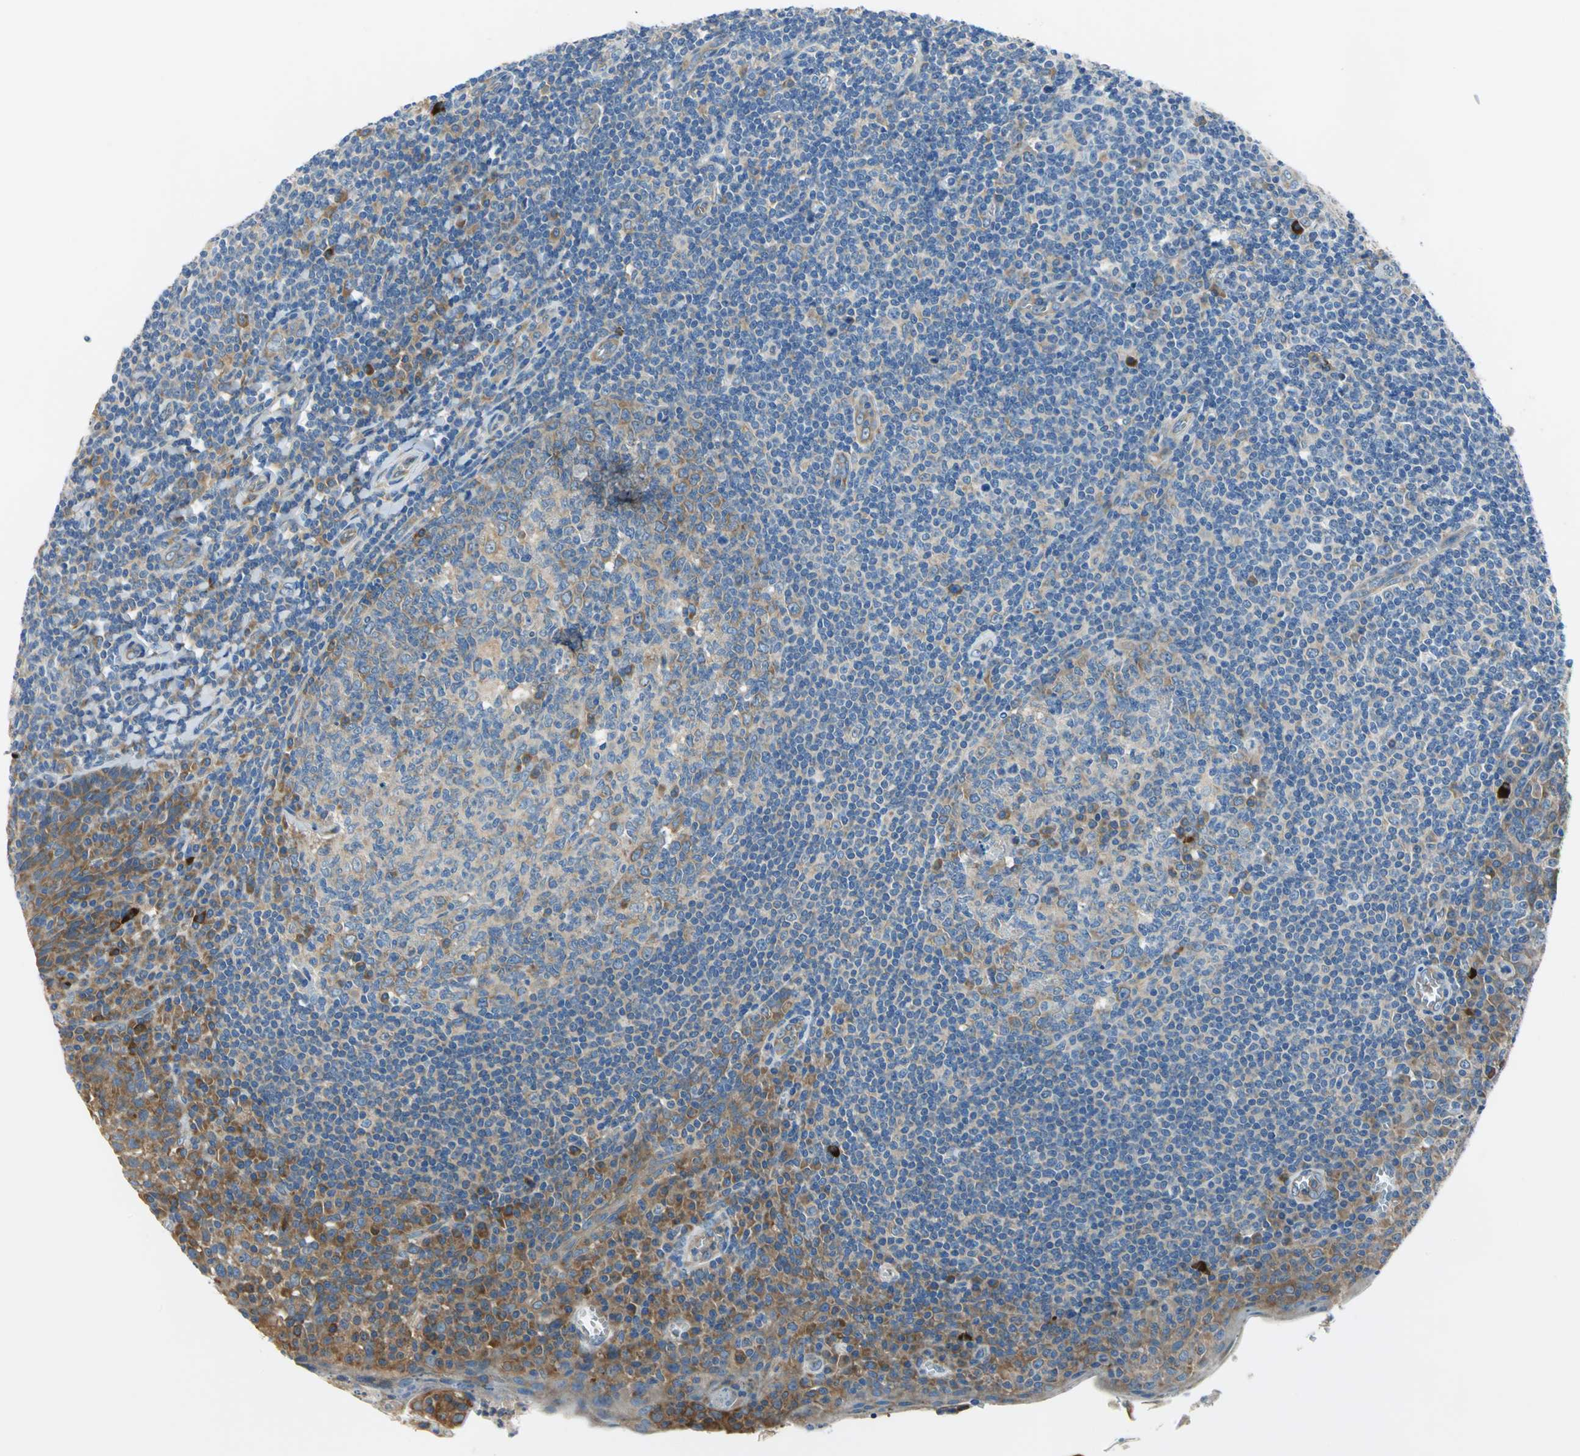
{"staining": {"intensity": "moderate", "quantity": "25%-75%", "location": "cytoplasmic/membranous"}, "tissue": "tonsil", "cell_type": "Germinal center cells", "image_type": "normal", "snomed": [{"axis": "morphology", "description": "Normal tissue, NOS"}, {"axis": "topography", "description": "Tonsil"}], "caption": "A high-resolution histopathology image shows IHC staining of benign tonsil, which demonstrates moderate cytoplasmic/membranous positivity in about 25%-75% of germinal center cells.", "gene": "TRIM25", "patient": {"sex": "male", "age": 31}}